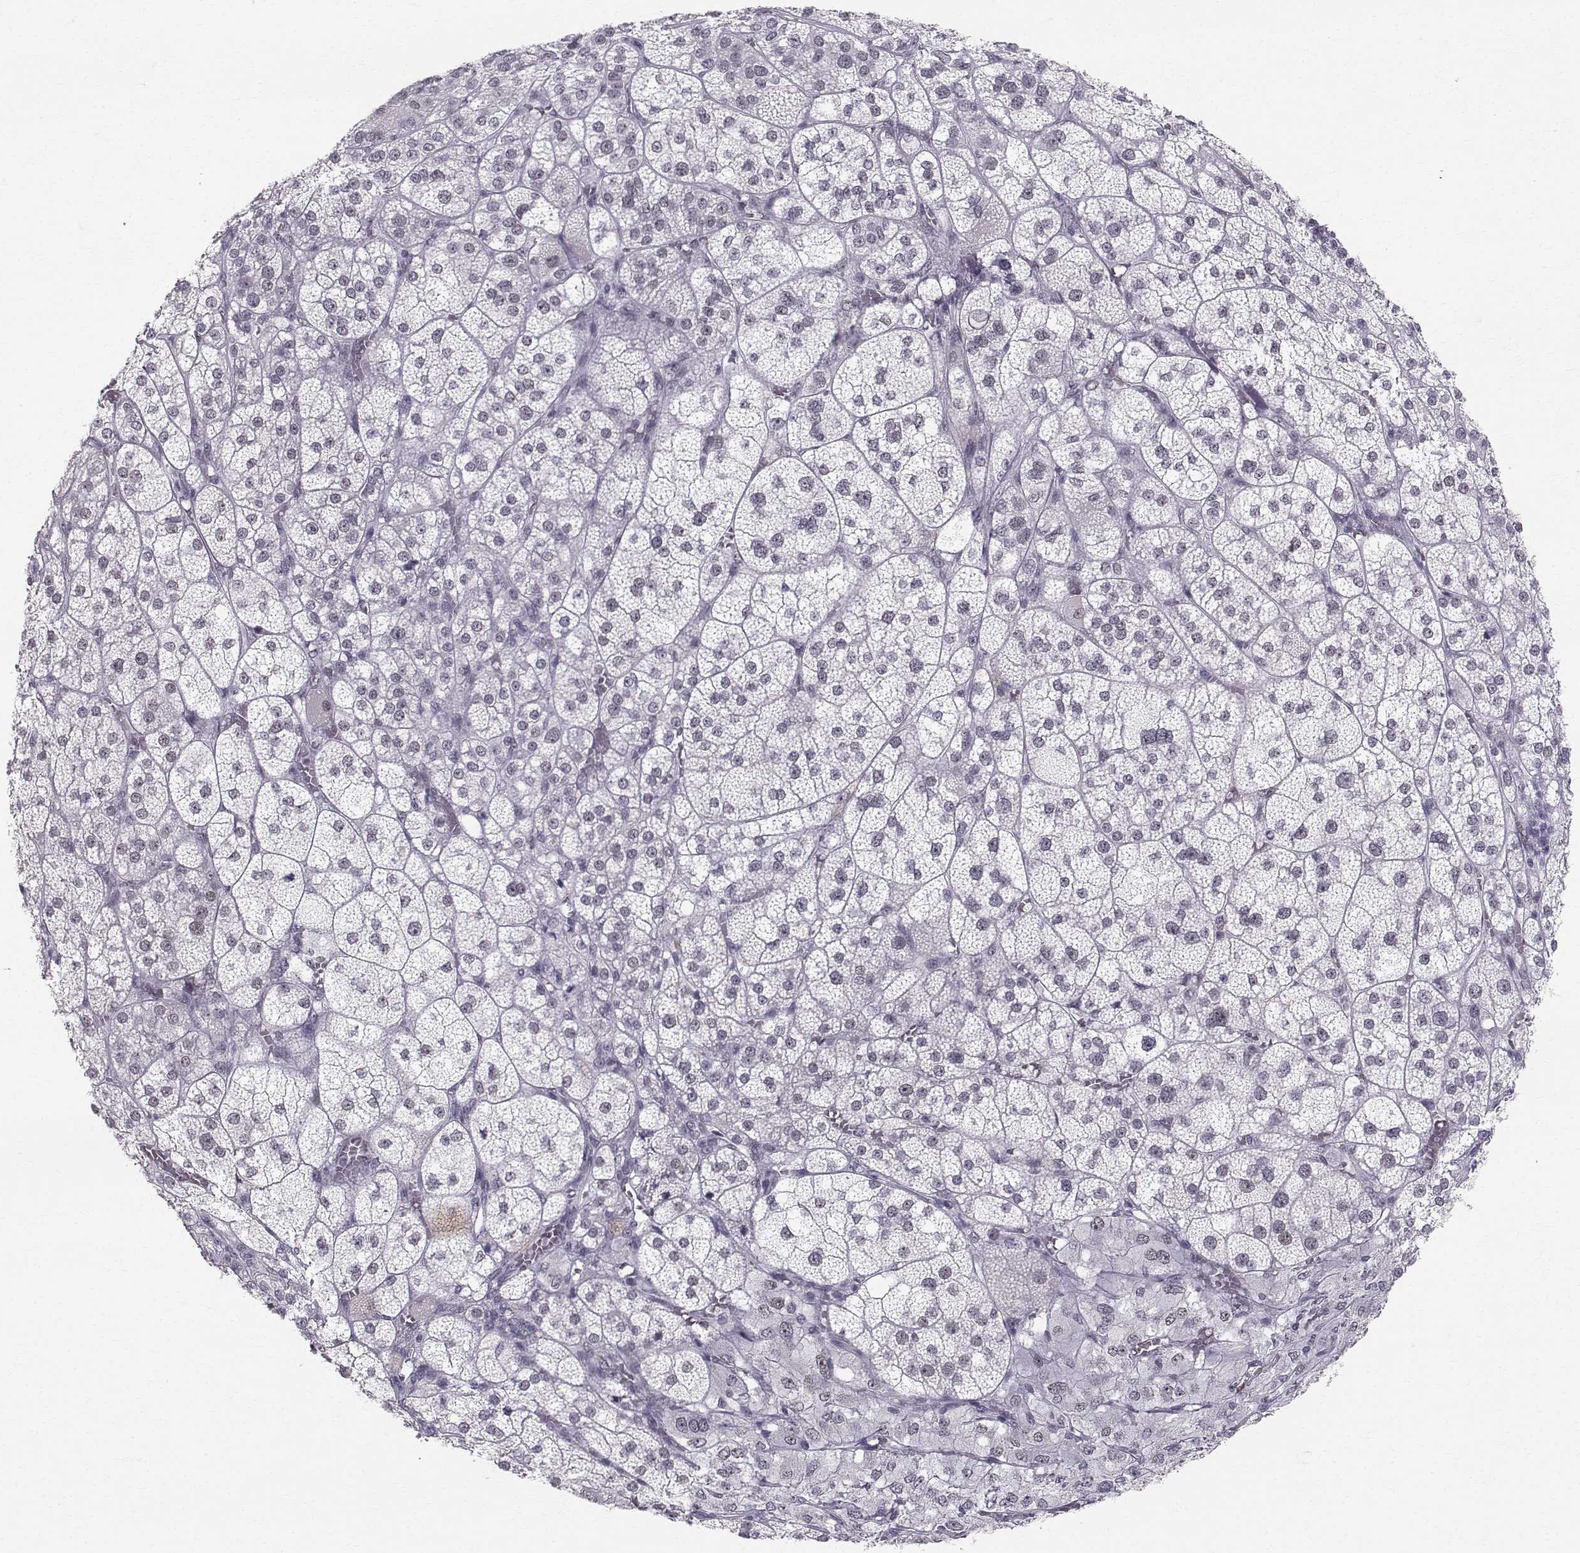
{"staining": {"intensity": "negative", "quantity": "none", "location": "none"}, "tissue": "adrenal gland", "cell_type": "Glandular cells", "image_type": "normal", "snomed": [{"axis": "morphology", "description": "Normal tissue, NOS"}, {"axis": "topography", "description": "Adrenal gland"}], "caption": "This is an immunohistochemistry image of unremarkable adrenal gland. There is no positivity in glandular cells.", "gene": "RPP38", "patient": {"sex": "female", "age": 60}}